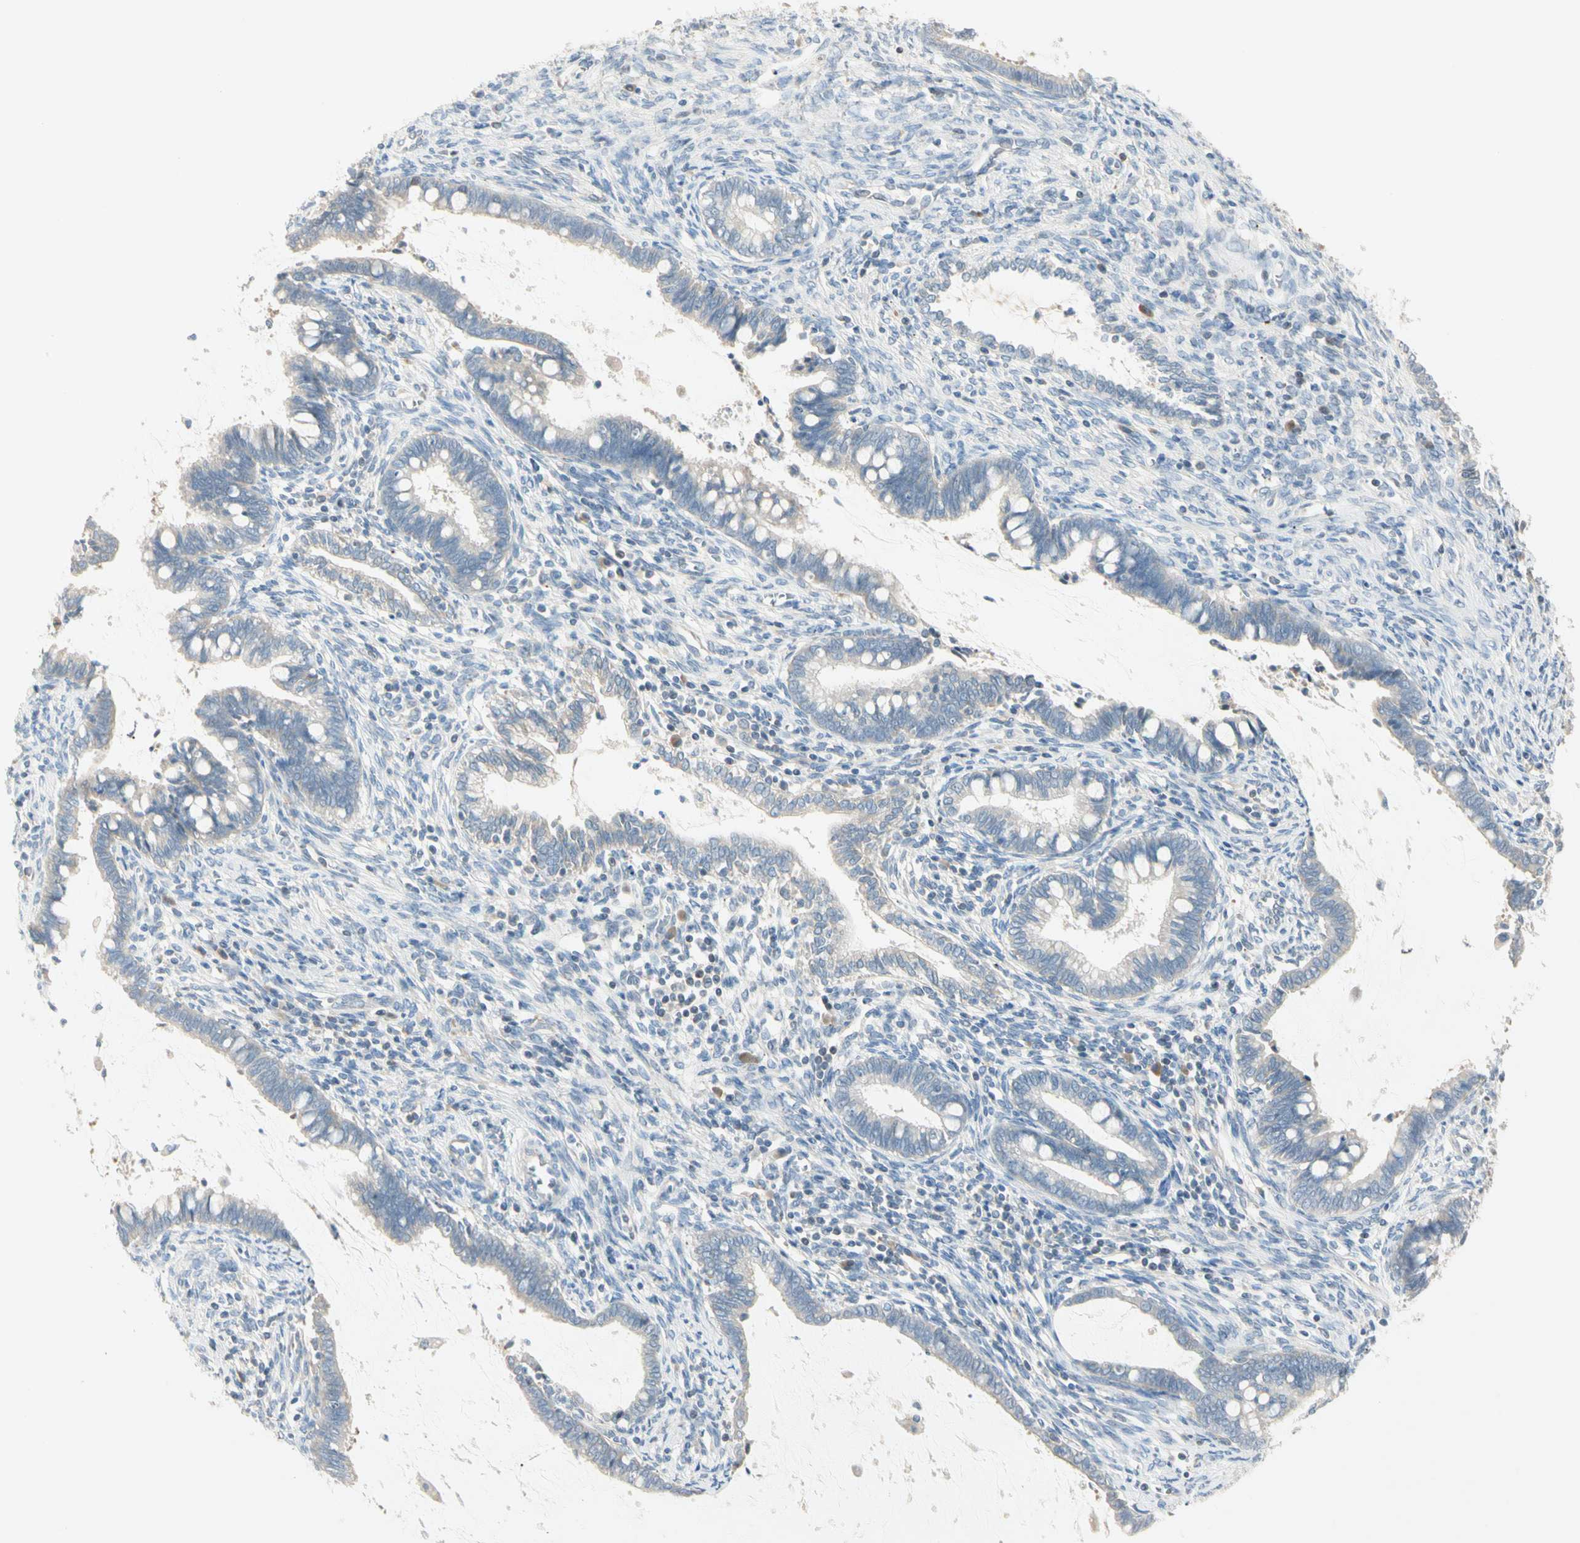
{"staining": {"intensity": "negative", "quantity": "none", "location": "none"}, "tissue": "cervical cancer", "cell_type": "Tumor cells", "image_type": "cancer", "snomed": [{"axis": "morphology", "description": "Adenocarcinoma, NOS"}, {"axis": "topography", "description": "Cervix"}], "caption": "The IHC micrograph has no significant staining in tumor cells of cervical cancer tissue.", "gene": "ALDH18A1", "patient": {"sex": "female", "age": 44}}